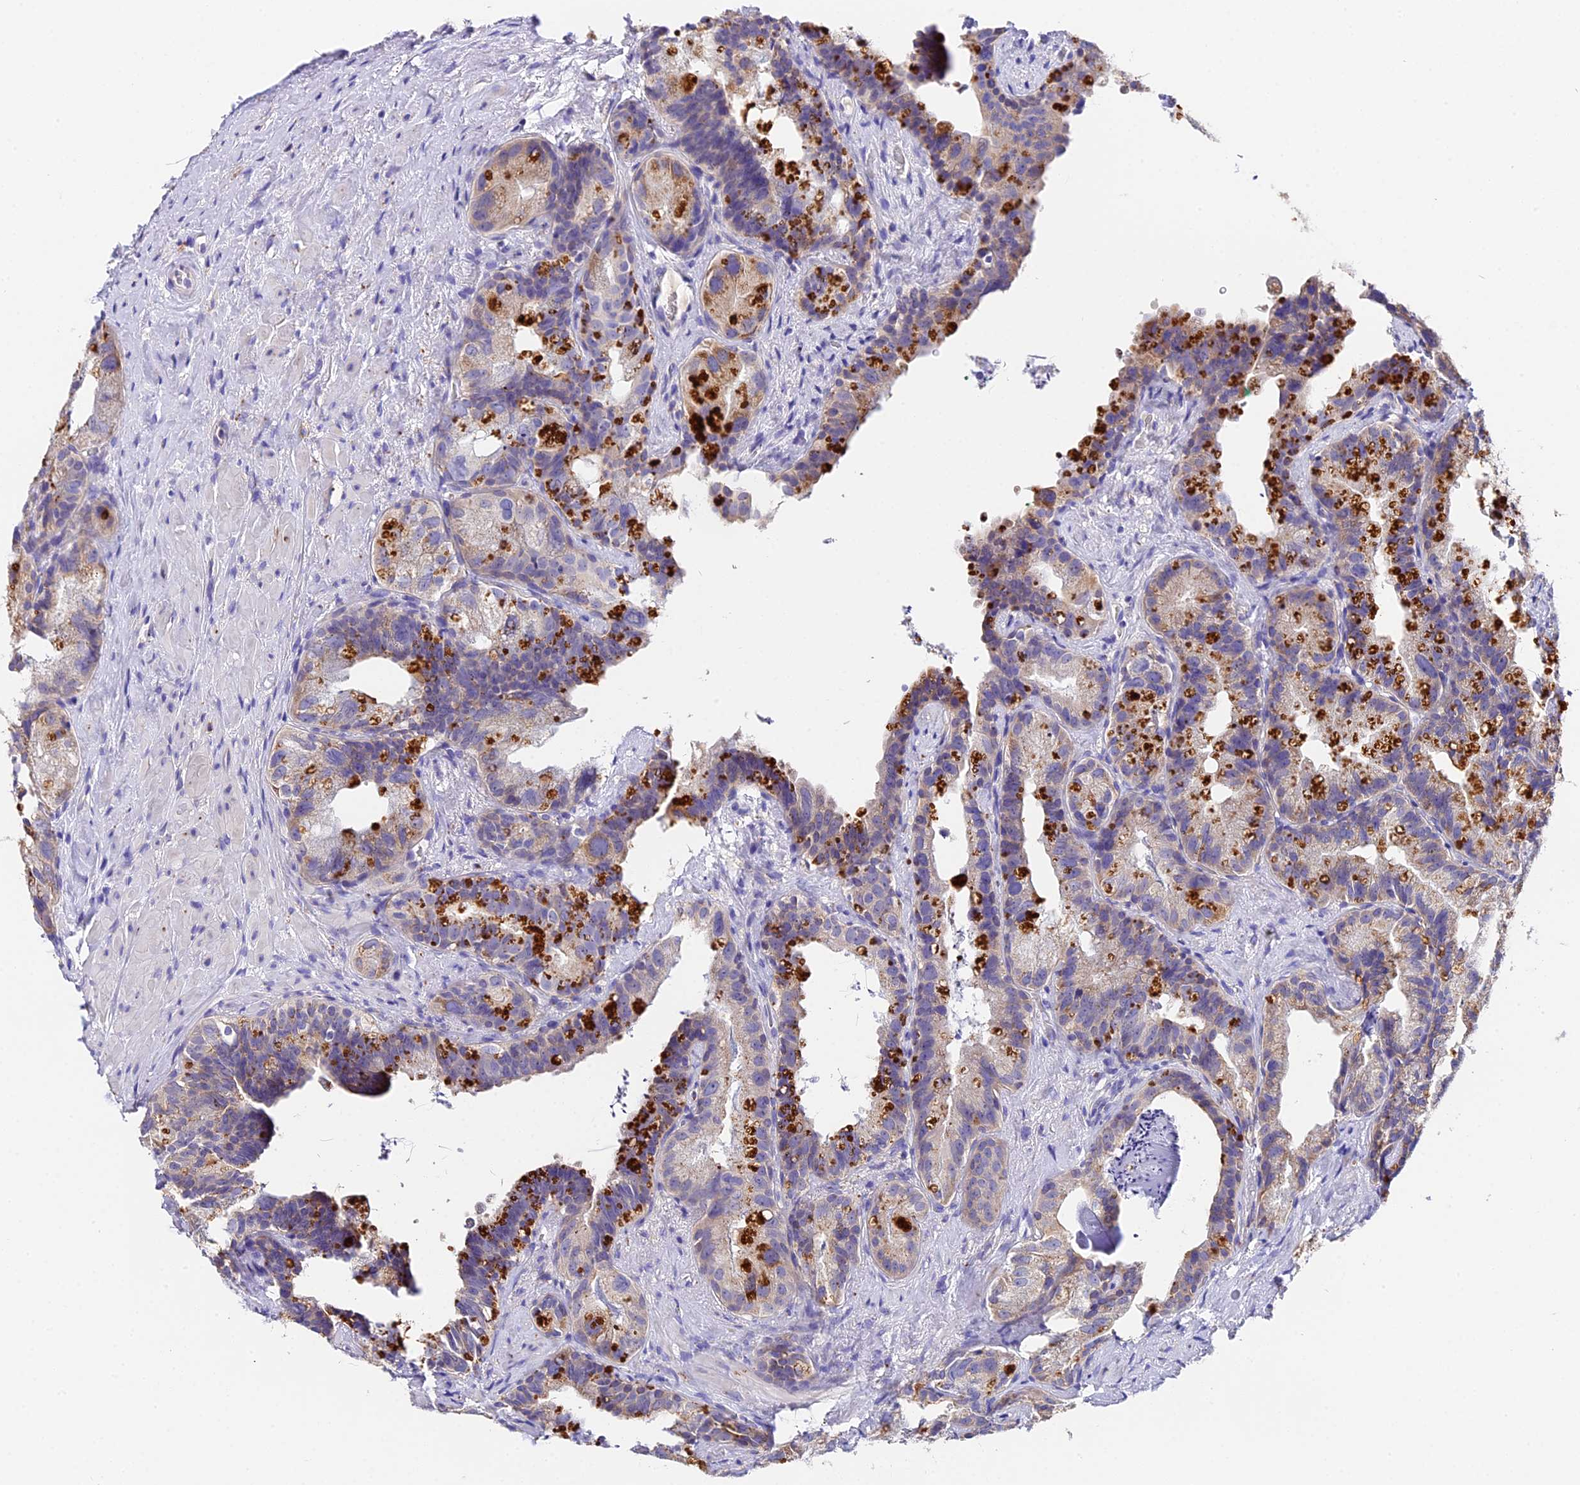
{"staining": {"intensity": "moderate", "quantity": "<25%", "location": "cytoplasmic/membranous"}, "tissue": "prostate cancer", "cell_type": "Tumor cells", "image_type": "cancer", "snomed": [{"axis": "morphology", "description": "Normal tissue, NOS"}, {"axis": "morphology", "description": "Adenocarcinoma, Low grade"}, {"axis": "topography", "description": "Prostate"}], "caption": "Immunohistochemical staining of prostate cancer shows low levels of moderate cytoplasmic/membranous expression in approximately <25% of tumor cells.", "gene": "LYPD6", "patient": {"sex": "male", "age": 72}}